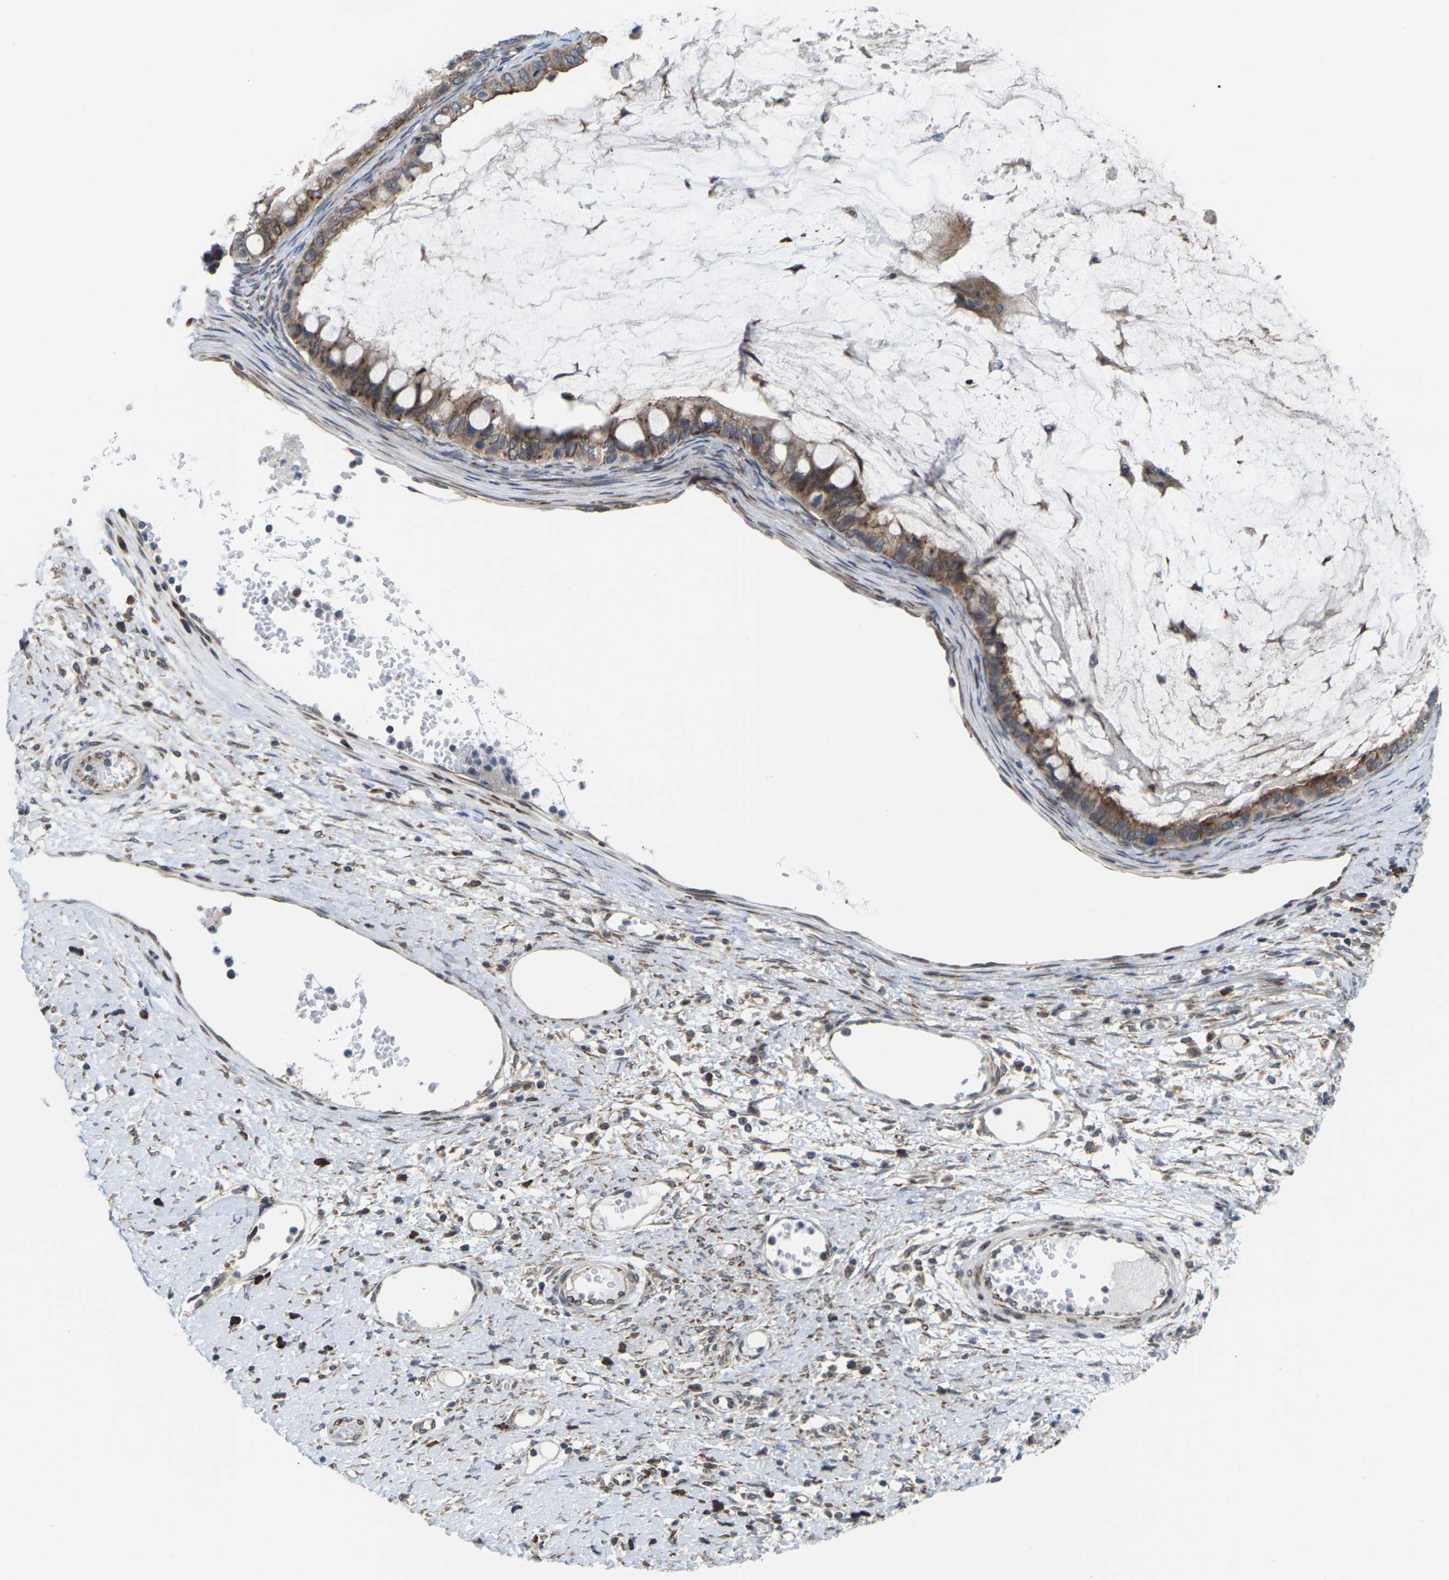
{"staining": {"intensity": "moderate", "quantity": ">75%", "location": "cytoplasmic/membranous"}, "tissue": "ovarian cancer", "cell_type": "Tumor cells", "image_type": "cancer", "snomed": [{"axis": "morphology", "description": "Cystadenocarcinoma, mucinous, NOS"}, {"axis": "topography", "description": "Ovary"}], "caption": "Immunohistochemical staining of human ovarian mucinous cystadenocarcinoma reveals moderate cytoplasmic/membranous protein staining in approximately >75% of tumor cells. Using DAB (3,3'-diaminobenzidine) (brown) and hematoxylin (blue) stains, captured at high magnification using brightfield microscopy.", "gene": "PDZK1IP1", "patient": {"sex": "female", "age": 80}}